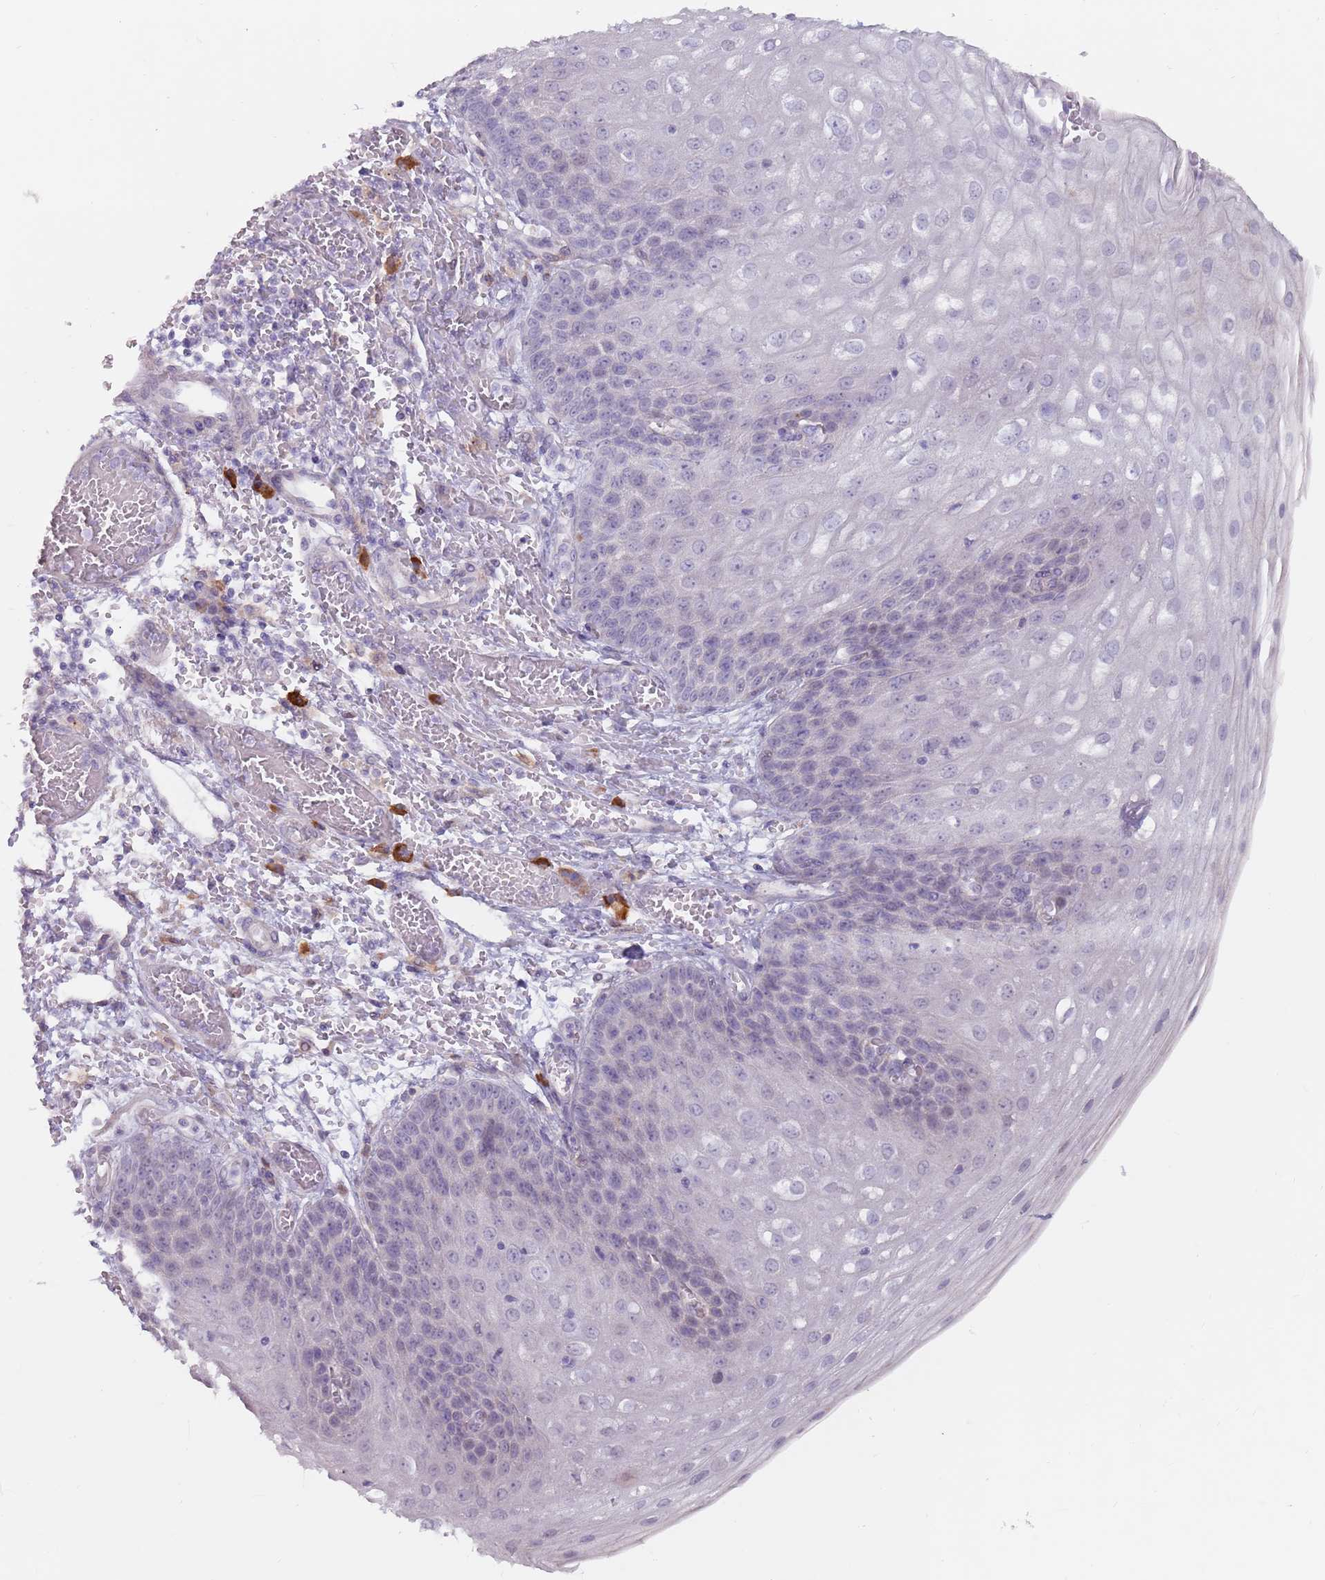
{"staining": {"intensity": "negative", "quantity": "none", "location": "none"}, "tissue": "esophagus", "cell_type": "Squamous epithelial cells", "image_type": "normal", "snomed": [{"axis": "morphology", "description": "Normal tissue, NOS"}, {"axis": "topography", "description": "Esophagus"}], "caption": "Benign esophagus was stained to show a protein in brown. There is no significant positivity in squamous epithelial cells. (DAB (3,3'-diaminobenzidine) immunohistochemistry visualized using brightfield microscopy, high magnification).", "gene": "DXO", "patient": {"sex": "male", "age": 81}}